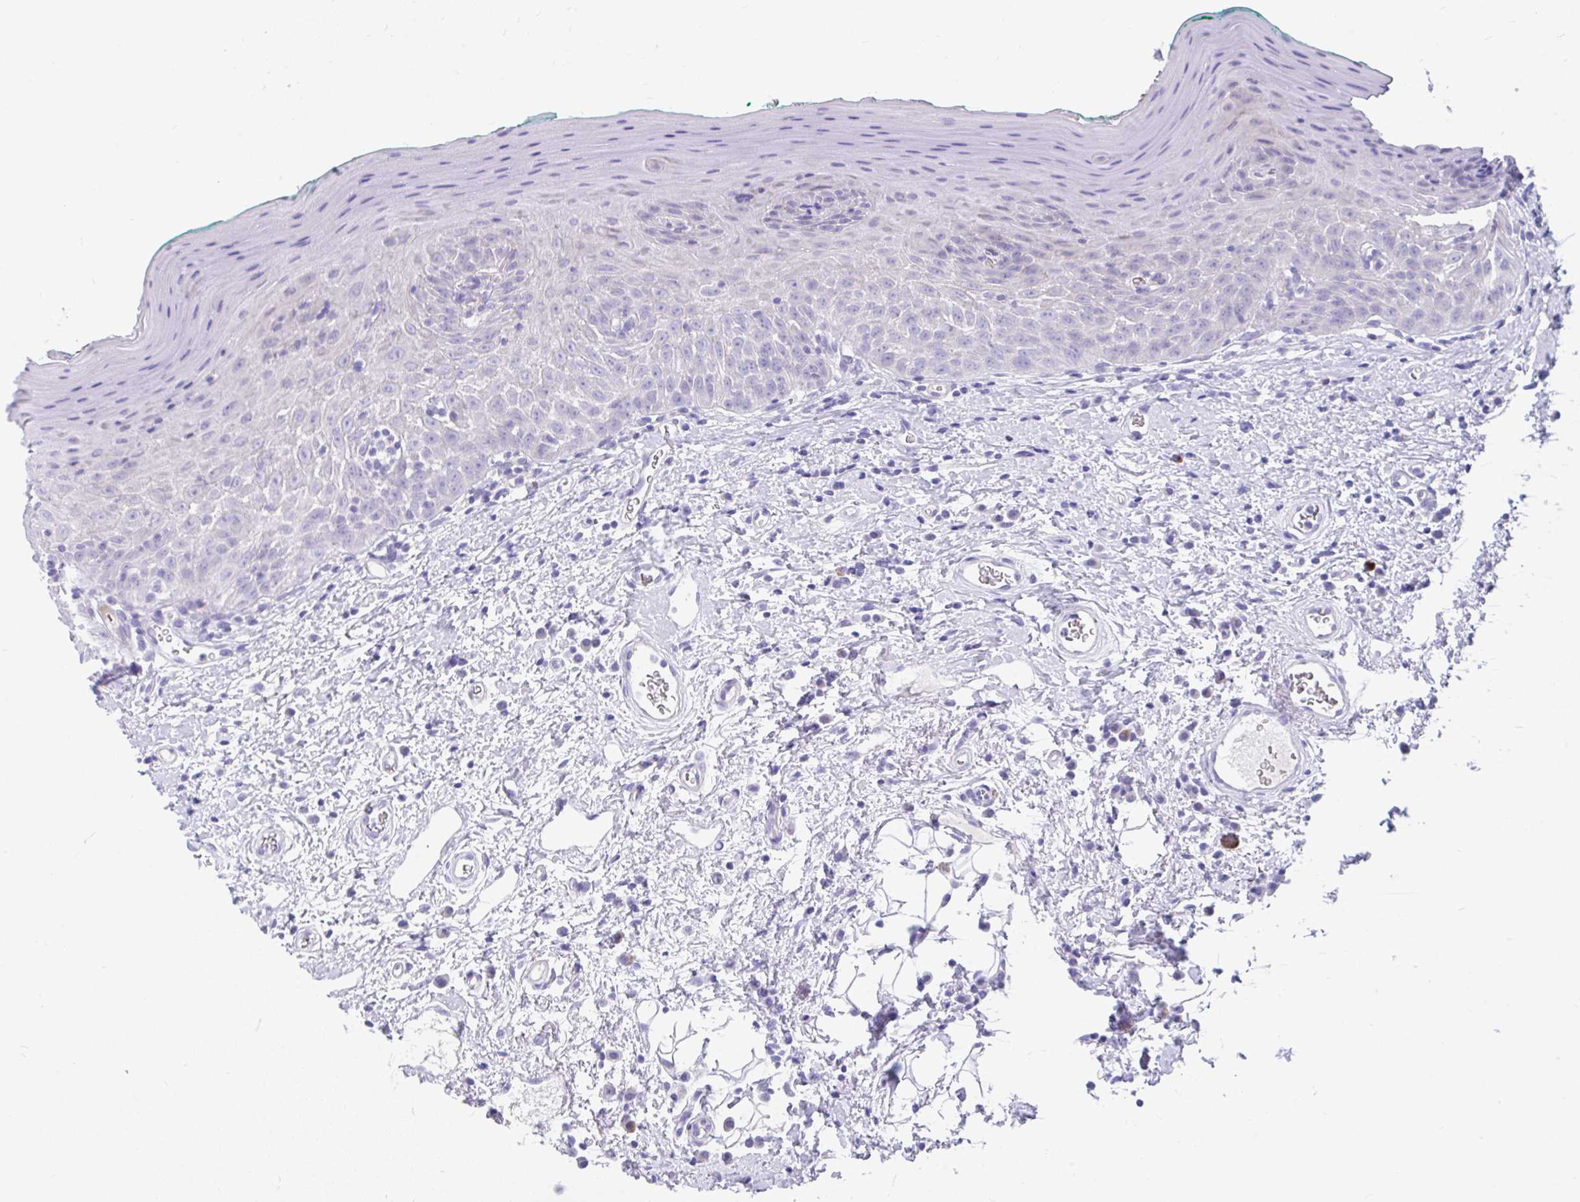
{"staining": {"intensity": "negative", "quantity": "none", "location": "none"}, "tissue": "oral mucosa", "cell_type": "Squamous epithelial cells", "image_type": "normal", "snomed": [{"axis": "morphology", "description": "Normal tissue, NOS"}, {"axis": "topography", "description": "Oral tissue"}, {"axis": "topography", "description": "Tounge, NOS"}], "caption": "A high-resolution micrograph shows IHC staining of benign oral mucosa, which displays no significant expression in squamous epithelial cells. (Stains: DAB IHC with hematoxylin counter stain, Microscopy: brightfield microscopy at high magnification).", "gene": "CCSAP", "patient": {"sex": "male", "age": 83}}